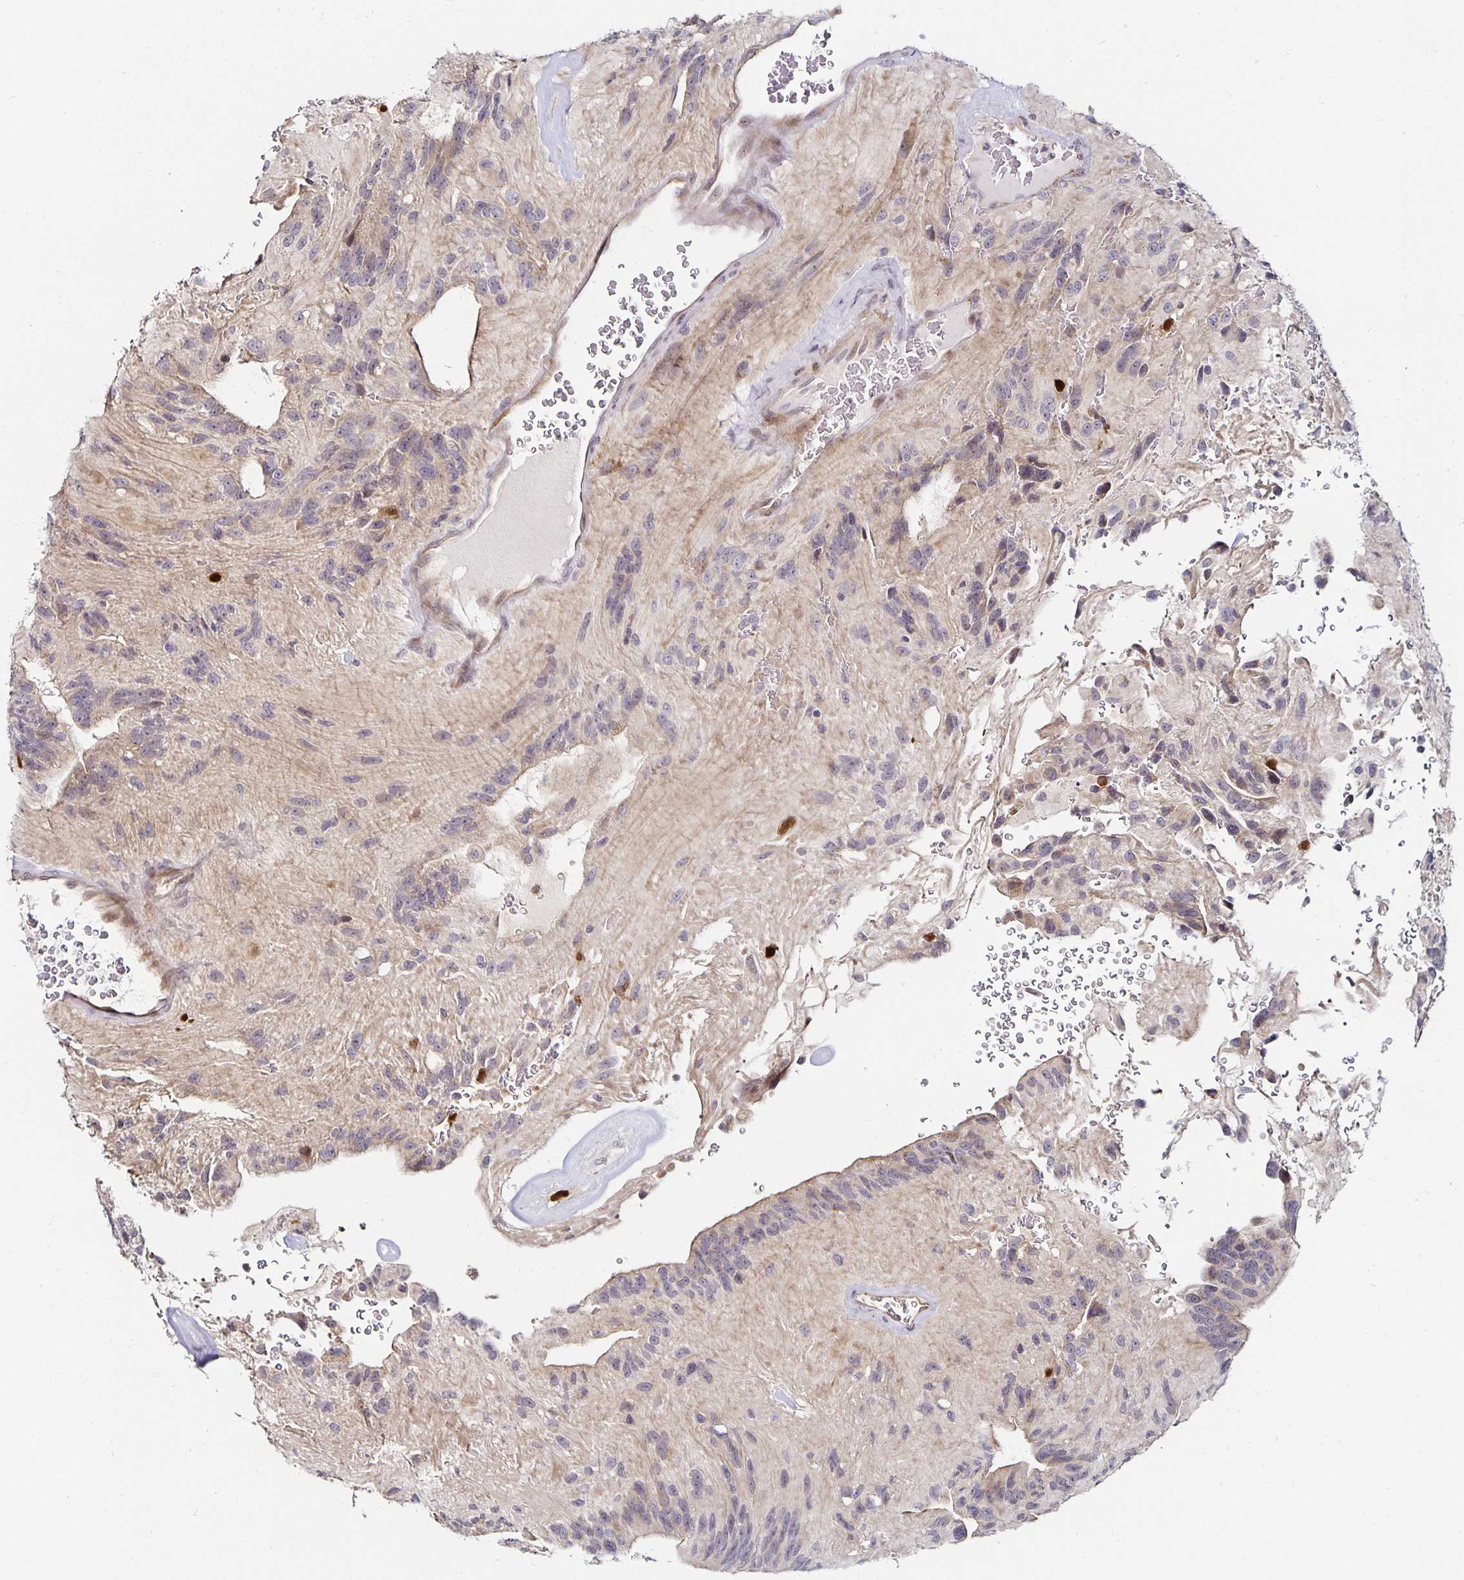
{"staining": {"intensity": "negative", "quantity": "none", "location": "none"}, "tissue": "glioma", "cell_type": "Tumor cells", "image_type": "cancer", "snomed": [{"axis": "morphology", "description": "Glioma, malignant, Low grade"}, {"axis": "topography", "description": "Brain"}], "caption": "IHC histopathology image of glioma stained for a protein (brown), which shows no expression in tumor cells.", "gene": "ANLN", "patient": {"sex": "male", "age": 31}}